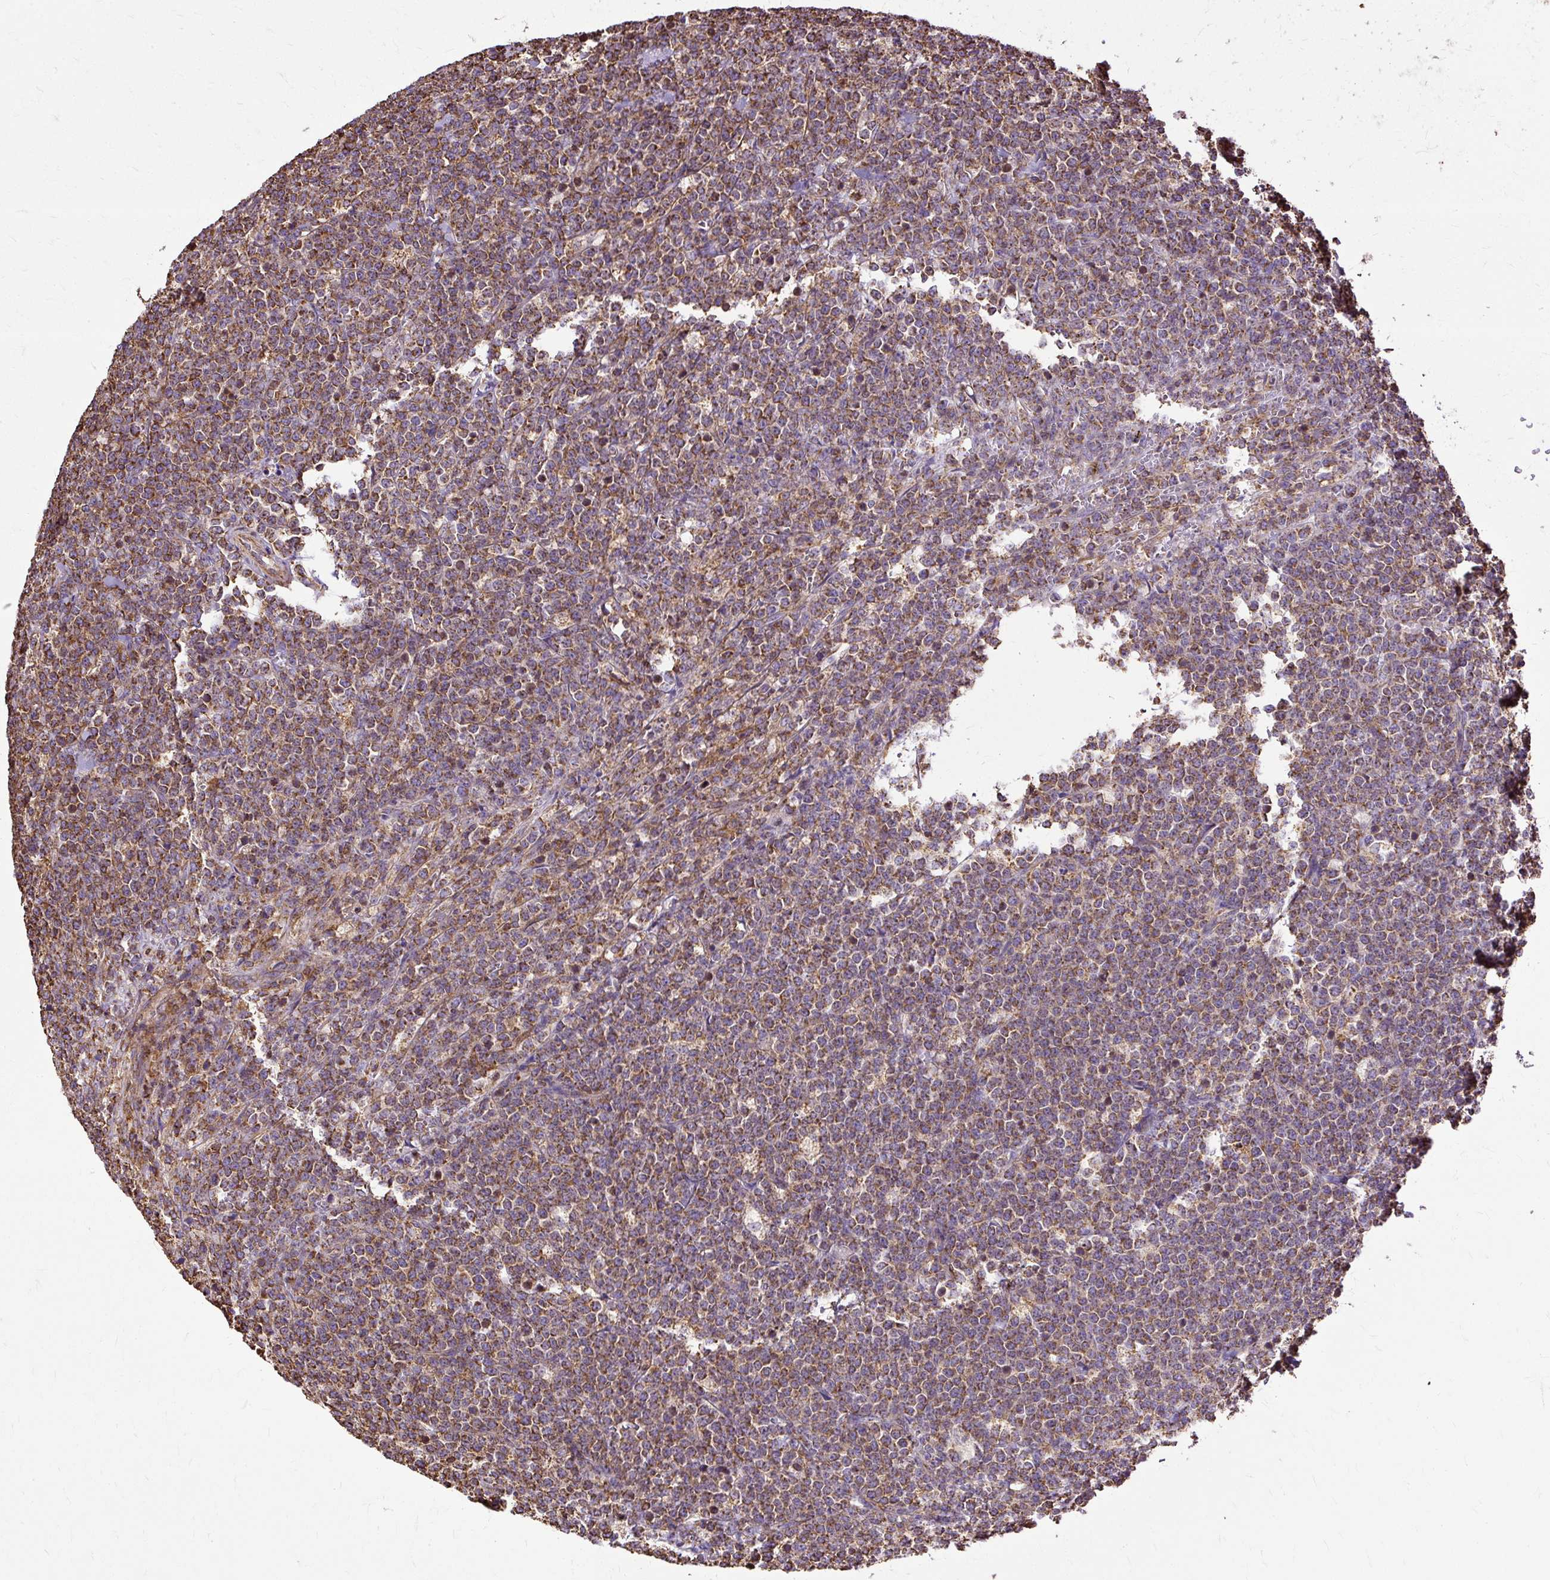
{"staining": {"intensity": "moderate", "quantity": ">75%", "location": "cytoplasmic/membranous"}, "tissue": "lymphoma", "cell_type": "Tumor cells", "image_type": "cancer", "snomed": [{"axis": "morphology", "description": "Malignant lymphoma, non-Hodgkin's type, High grade"}, {"axis": "topography", "description": "Small intestine"}, {"axis": "topography", "description": "Colon"}], "caption": "Immunohistochemical staining of human lymphoma exhibits medium levels of moderate cytoplasmic/membranous protein expression in about >75% of tumor cells.", "gene": "KLHL11", "patient": {"sex": "male", "age": 8}}